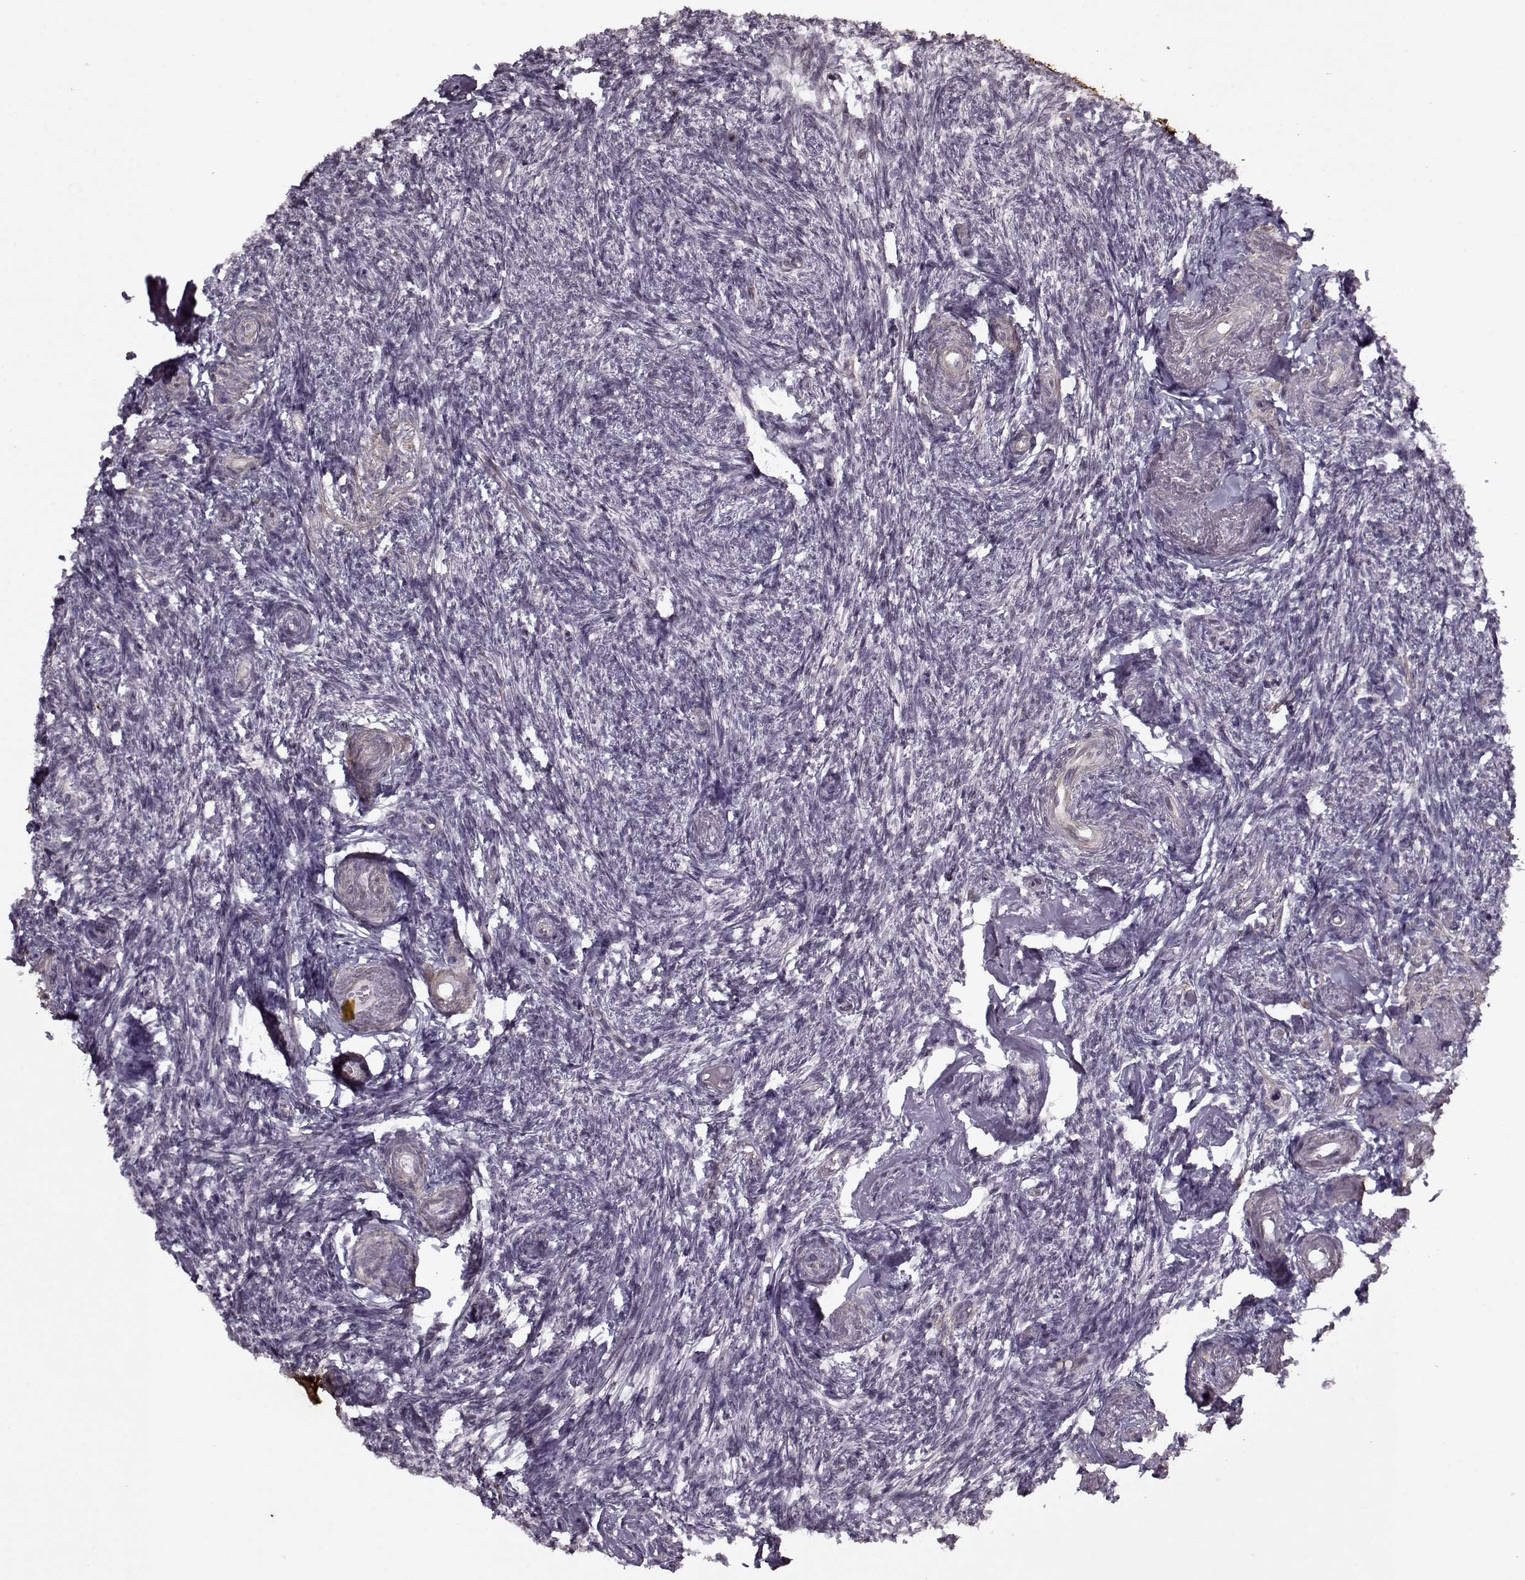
{"staining": {"intensity": "negative", "quantity": "none", "location": "none"}, "tissue": "ovary", "cell_type": "Ovarian stroma cells", "image_type": "normal", "snomed": [{"axis": "morphology", "description": "Normal tissue, NOS"}, {"axis": "topography", "description": "Ovary"}], "caption": "Immunohistochemistry (IHC) of benign human ovary demonstrates no positivity in ovarian stroma cells. (DAB immunohistochemistry (IHC), high magnification).", "gene": "KRT9", "patient": {"sex": "female", "age": 72}}